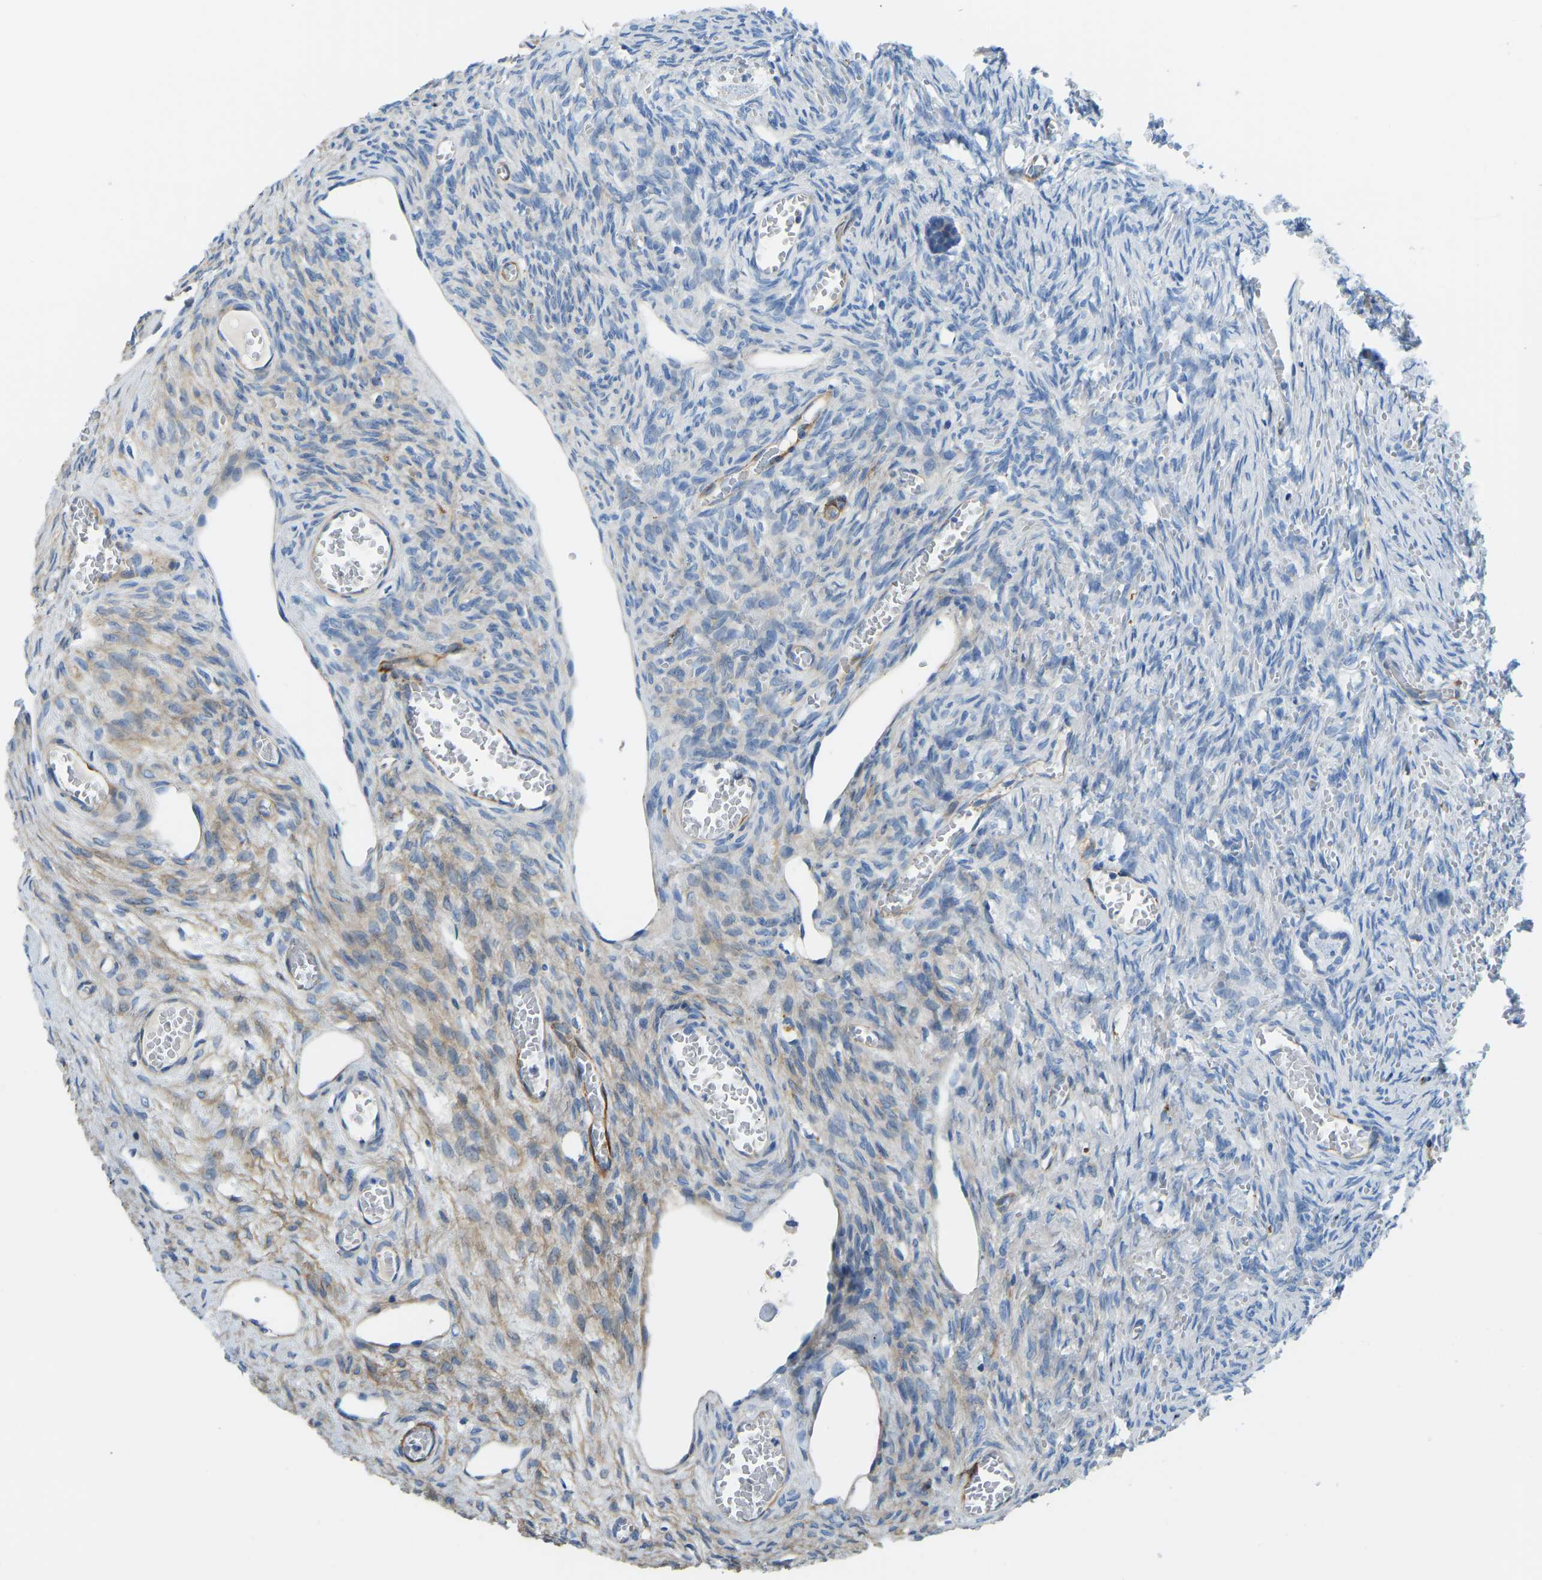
{"staining": {"intensity": "weak", "quantity": "<25%", "location": "cytoplasmic/membranous"}, "tissue": "ovary", "cell_type": "Ovarian stroma cells", "image_type": "normal", "snomed": [{"axis": "morphology", "description": "Normal tissue, NOS"}, {"axis": "topography", "description": "Ovary"}], "caption": "The immunohistochemistry micrograph has no significant staining in ovarian stroma cells of ovary.", "gene": "COL15A1", "patient": {"sex": "female", "age": 27}}